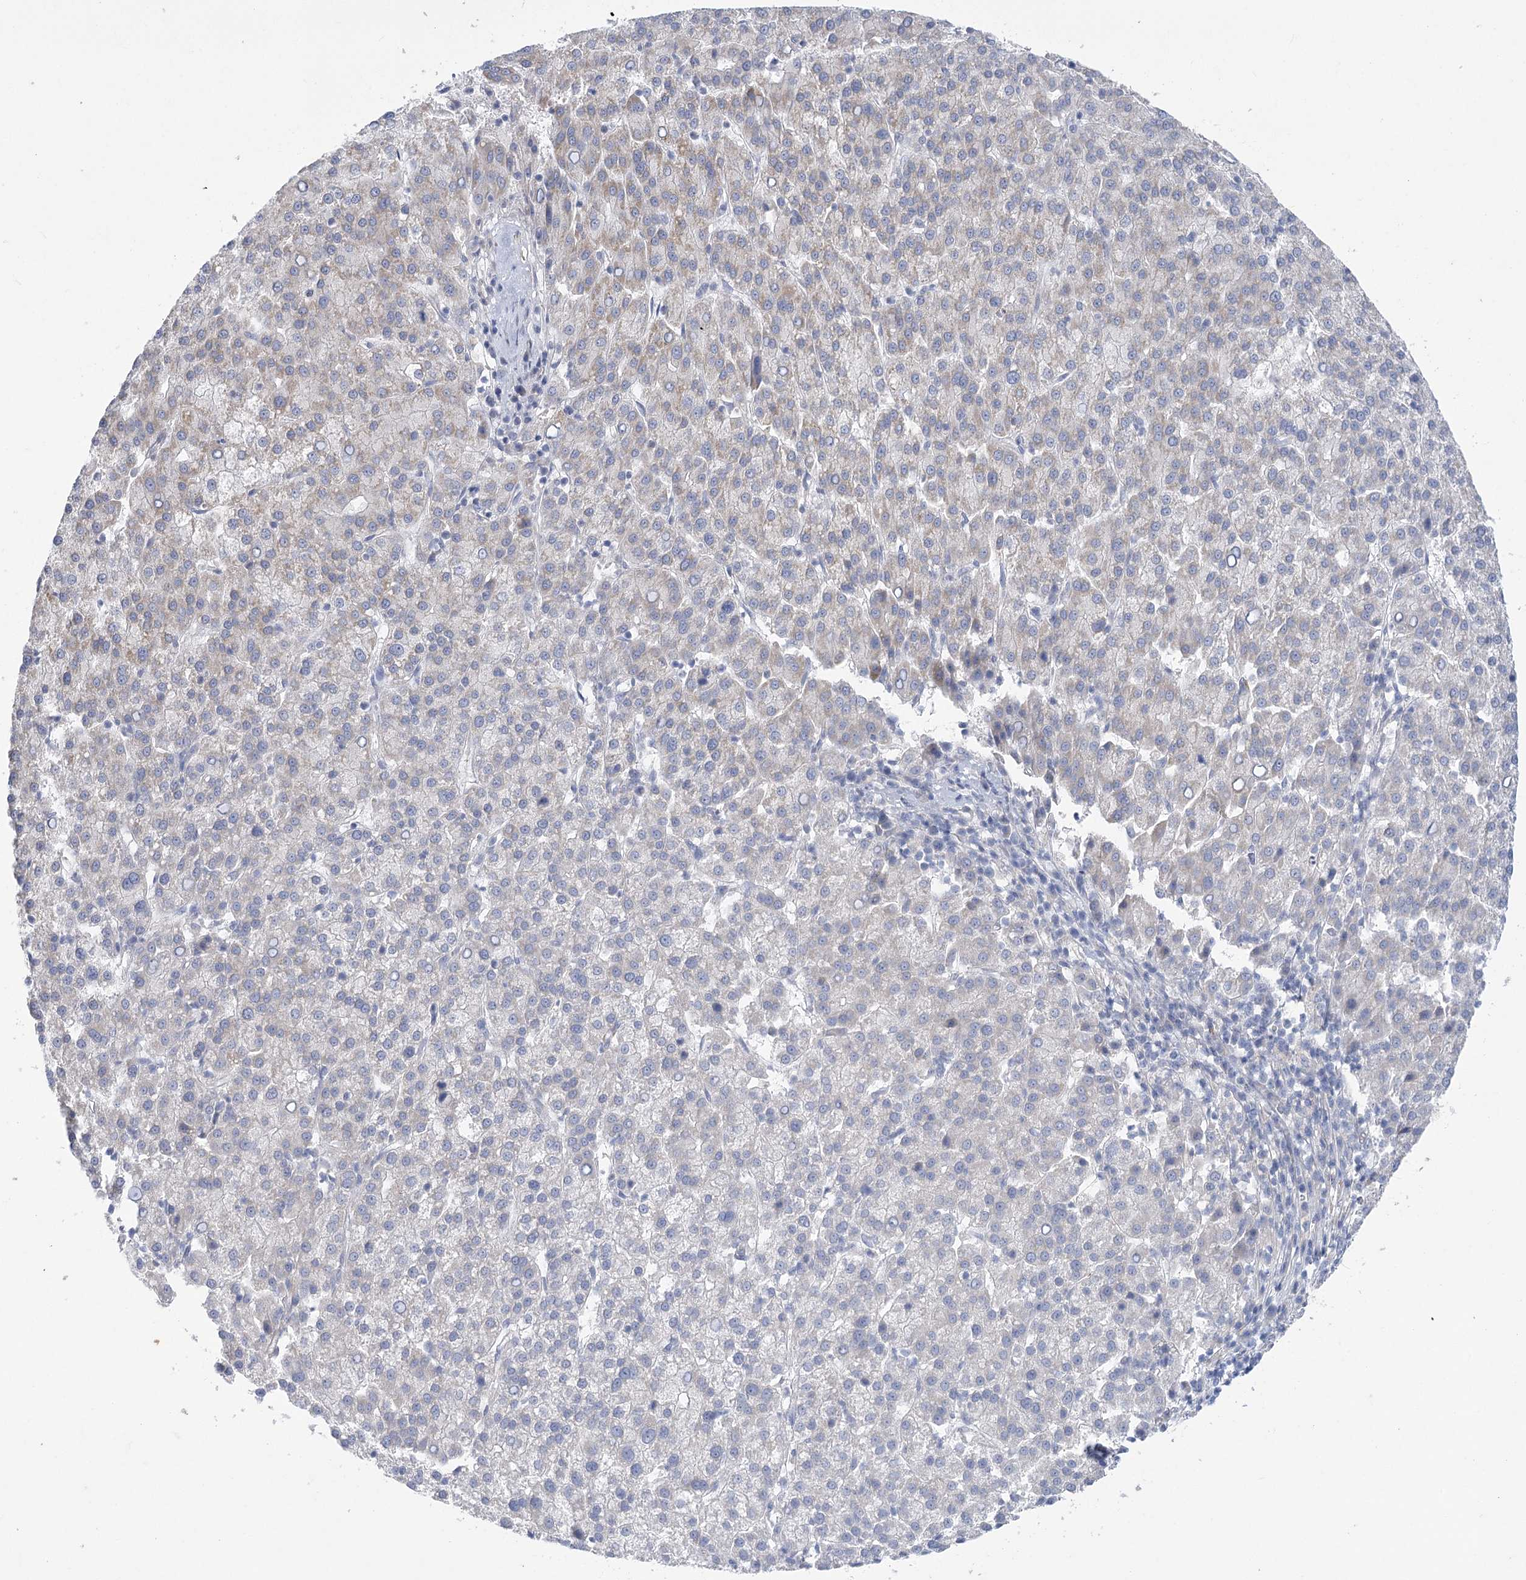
{"staining": {"intensity": "negative", "quantity": "none", "location": "none"}, "tissue": "liver cancer", "cell_type": "Tumor cells", "image_type": "cancer", "snomed": [{"axis": "morphology", "description": "Carcinoma, Hepatocellular, NOS"}, {"axis": "topography", "description": "Liver"}], "caption": "DAB immunohistochemical staining of human liver cancer exhibits no significant expression in tumor cells.", "gene": "DHTKD1", "patient": {"sex": "female", "age": 58}}